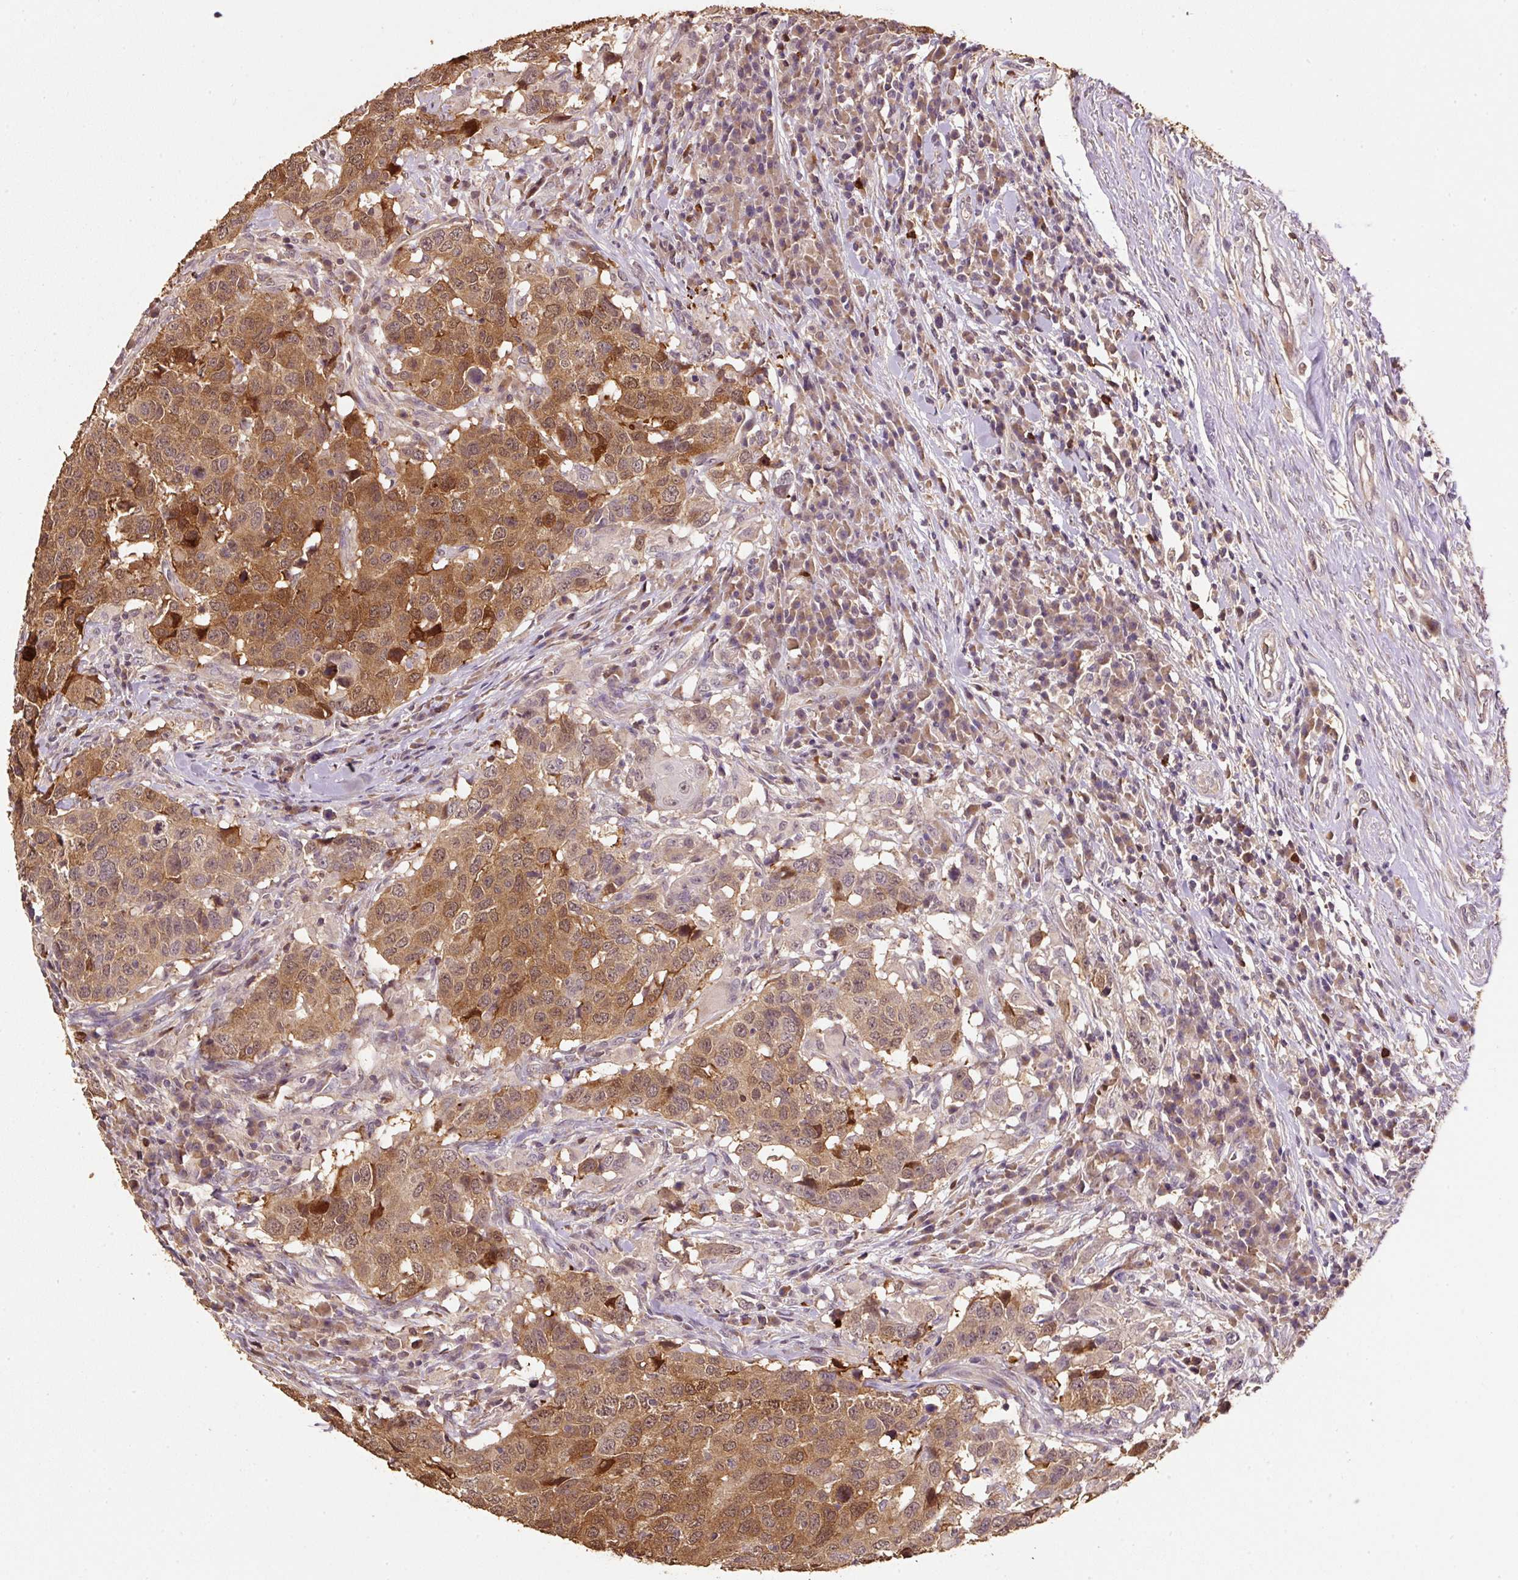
{"staining": {"intensity": "moderate", "quantity": ">75%", "location": "cytoplasmic/membranous,nuclear"}, "tissue": "head and neck cancer", "cell_type": "Tumor cells", "image_type": "cancer", "snomed": [{"axis": "morphology", "description": "Normal tissue, NOS"}, {"axis": "morphology", "description": "Squamous cell carcinoma, NOS"}, {"axis": "topography", "description": "Skeletal muscle"}, {"axis": "topography", "description": "Vascular tissue"}, {"axis": "topography", "description": "Peripheral nerve tissue"}, {"axis": "topography", "description": "Head-Neck"}], "caption": "A photomicrograph of head and neck cancer (squamous cell carcinoma) stained for a protein demonstrates moderate cytoplasmic/membranous and nuclear brown staining in tumor cells. (IHC, brightfield microscopy, high magnification).", "gene": "HERC2", "patient": {"sex": "male", "age": 66}}